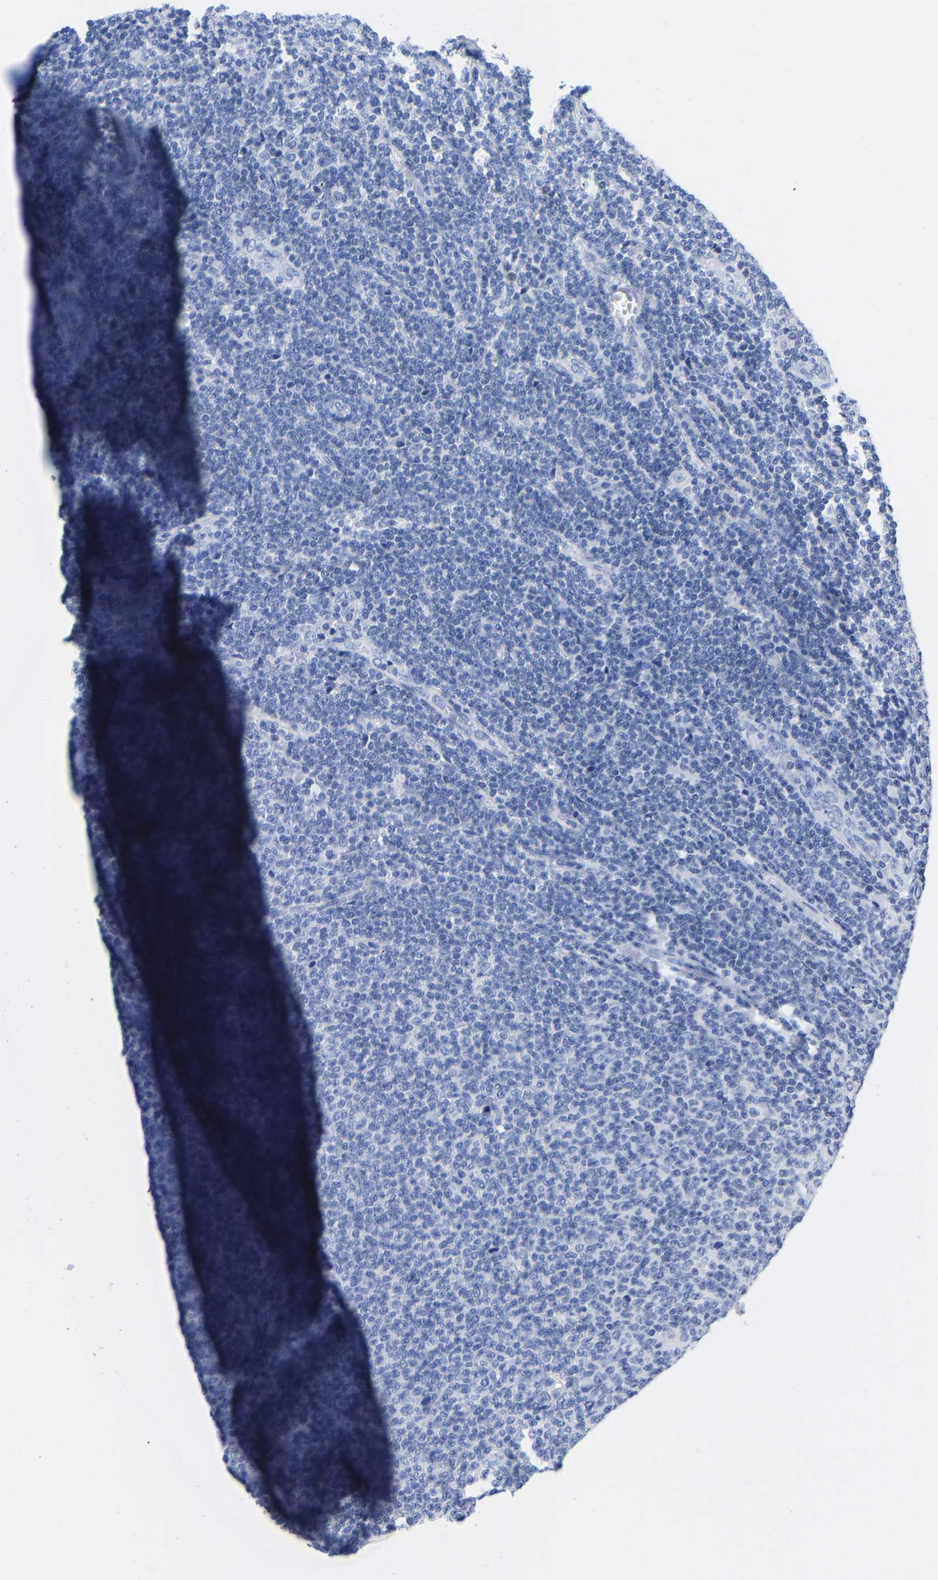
{"staining": {"intensity": "negative", "quantity": "none", "location": "none"}, "tissue": "lymphoma", "cell_type": "Tumor cells", "image_type": "cancer", "snomed": [{"axis": "morphology", "description": "Malignant lymphoma, non-Hodgkin's type, Low grade"}, {"axis": "topography", "description": "Lymph node"}], "caption": "DAB (3,3'-diaminobenzidine) immunohistochemical staining of malignant lymphoma, non-Hodgkin's type (low-grade) shows no significant staining in tumor cells.", "gene": "GPA33", "patient": {"sex": "male", "age": 66}}